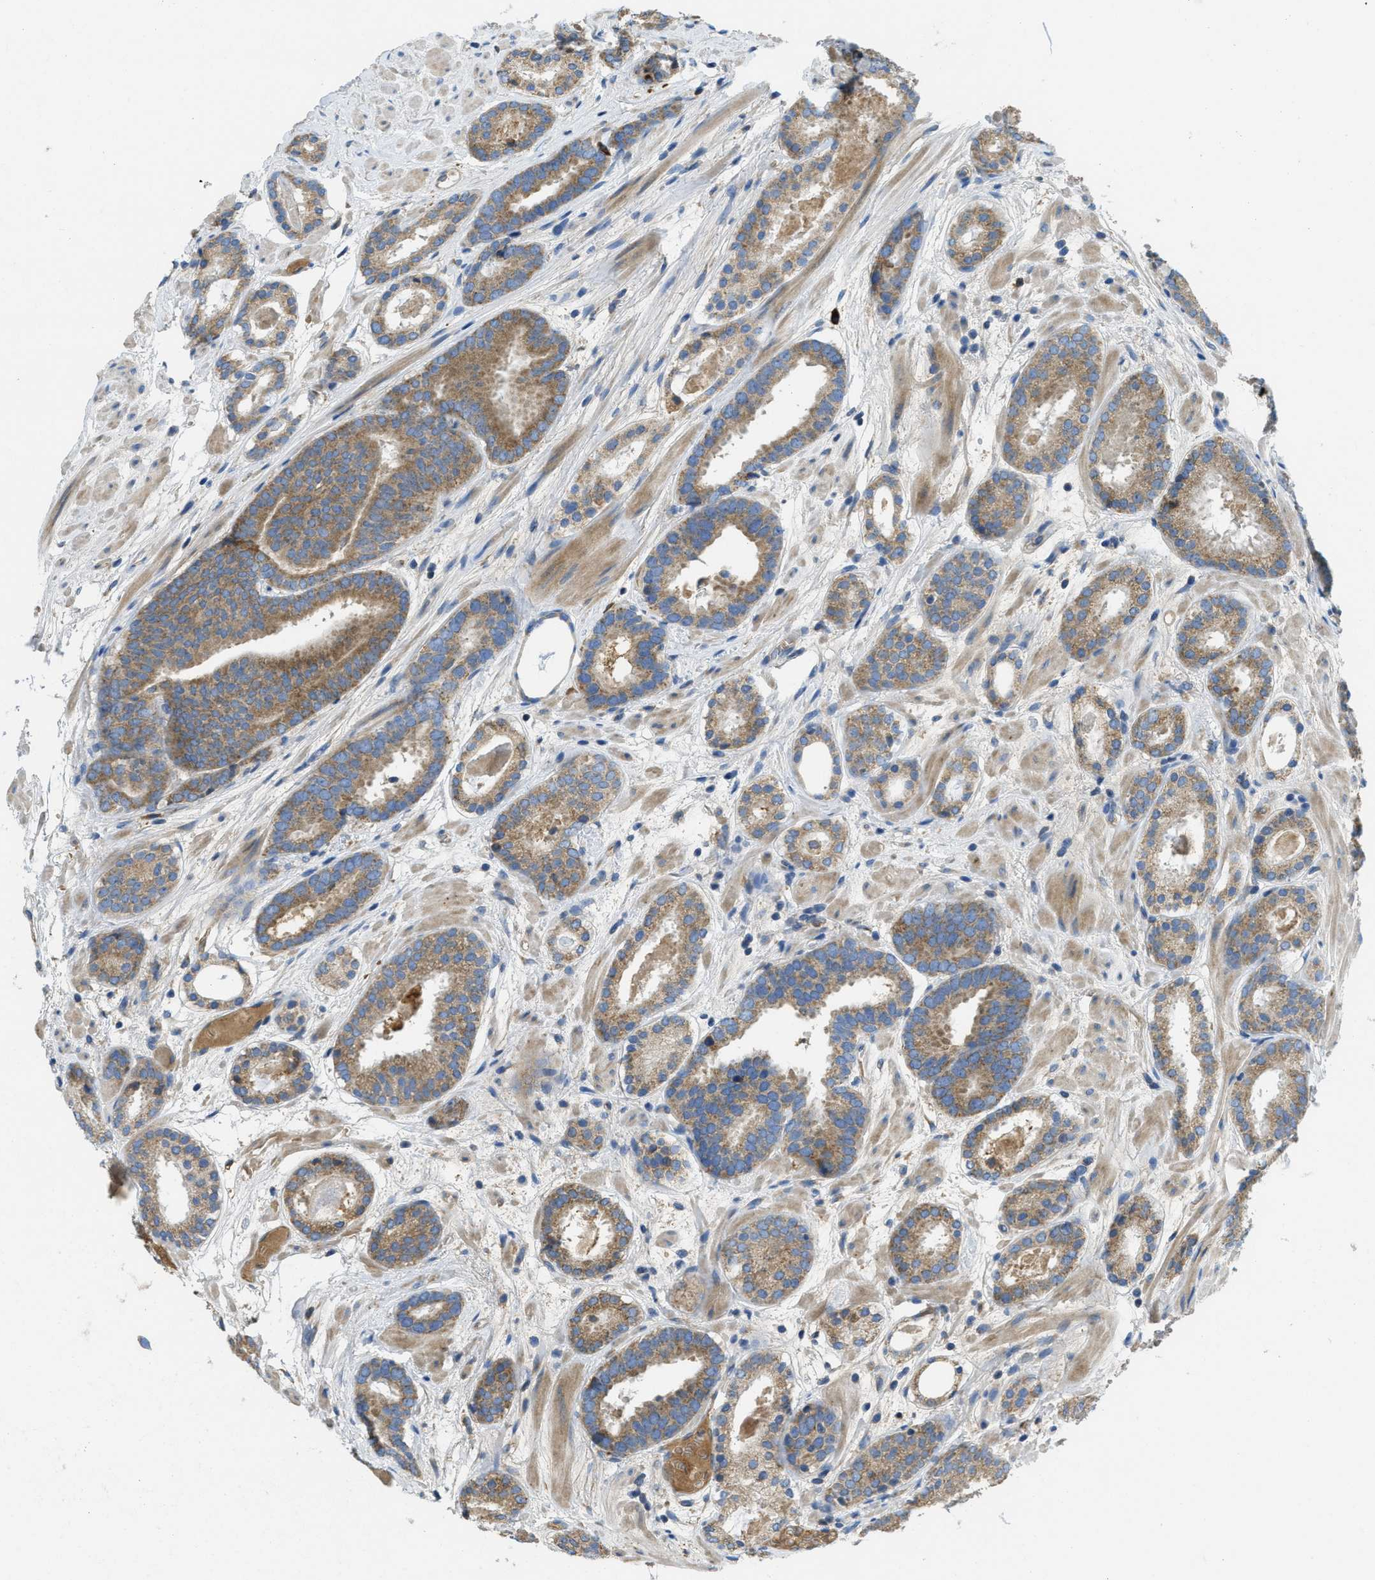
{"staining": {"intensity": "moderate", "quantity": ">75%", "location": "cytoplasmic/membranous"}, "tissue": "prostate cancer", "cell_type": "Tumor cells", "image_type": "cancer", "snomed": [{"axis": "morphology", "description": "Adenocarcinoma, Low grade"}, {"axis": "topography", "description": "Prostate"}], "caption": "Moderate cytoplasmic/membranous protein staining is appreciated in about >75% of tumor cells in prostate low-grade adenocarcinoma.", "gene": "SSR1", "patient": {"sex": "male", "age": 69}}